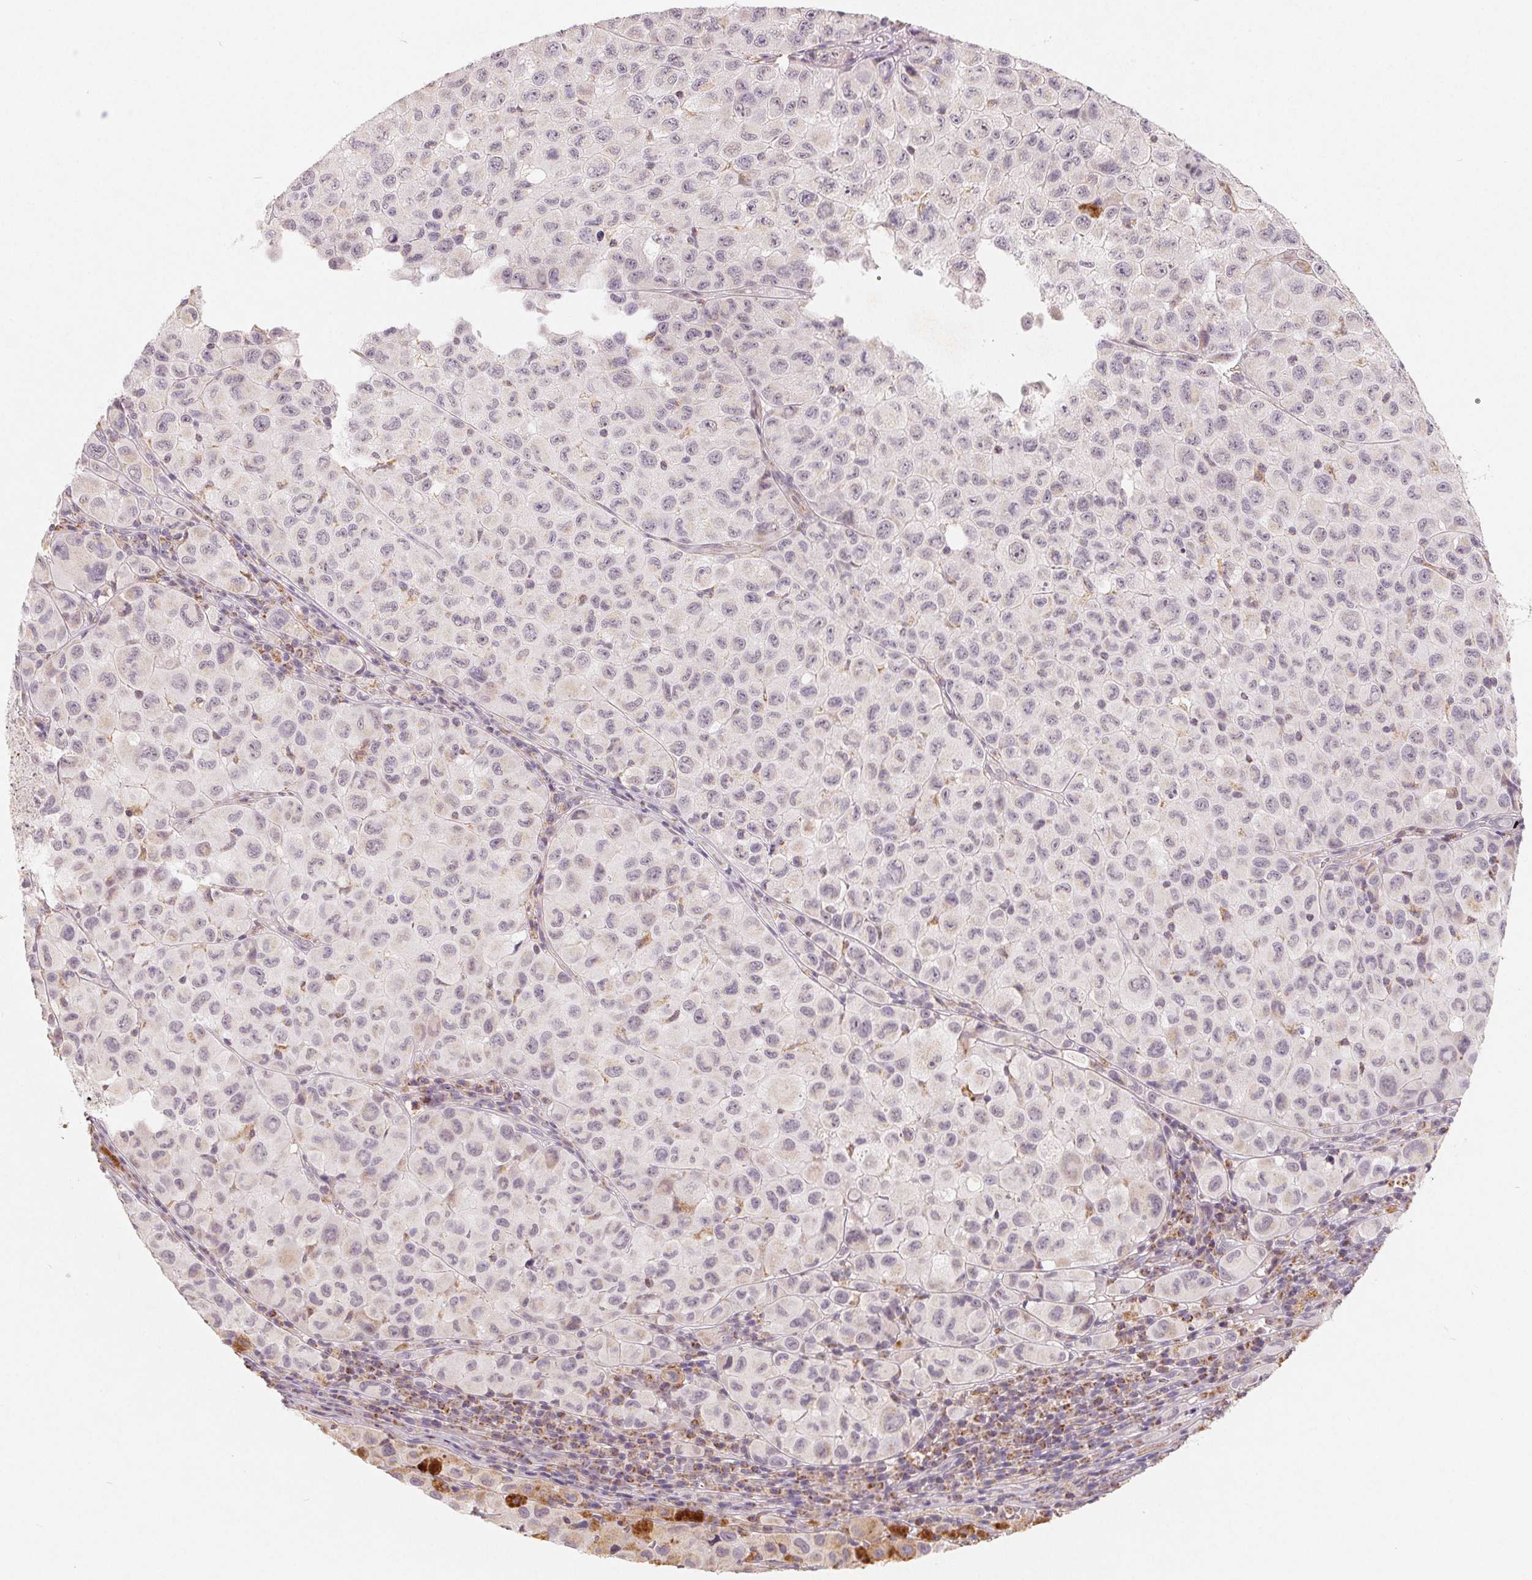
{"staining": {"intensity": "negative", "quantity": "none", "location": "none"}, "tissue": "melanoma", "cell_type": "Tumor cells", "image_type": "cancer", "snomed": [{"axis": "morphology", "description": "Malignant melanoma, NOS"}, {"axis": "topography", "description": "Skin"}], "caption": "Malignant melanoma was stained to show a protein in brown. There is no significant staining in tumor cells.", "gene": "GHITM", "patient": {"sex": "male", "age": 93}}